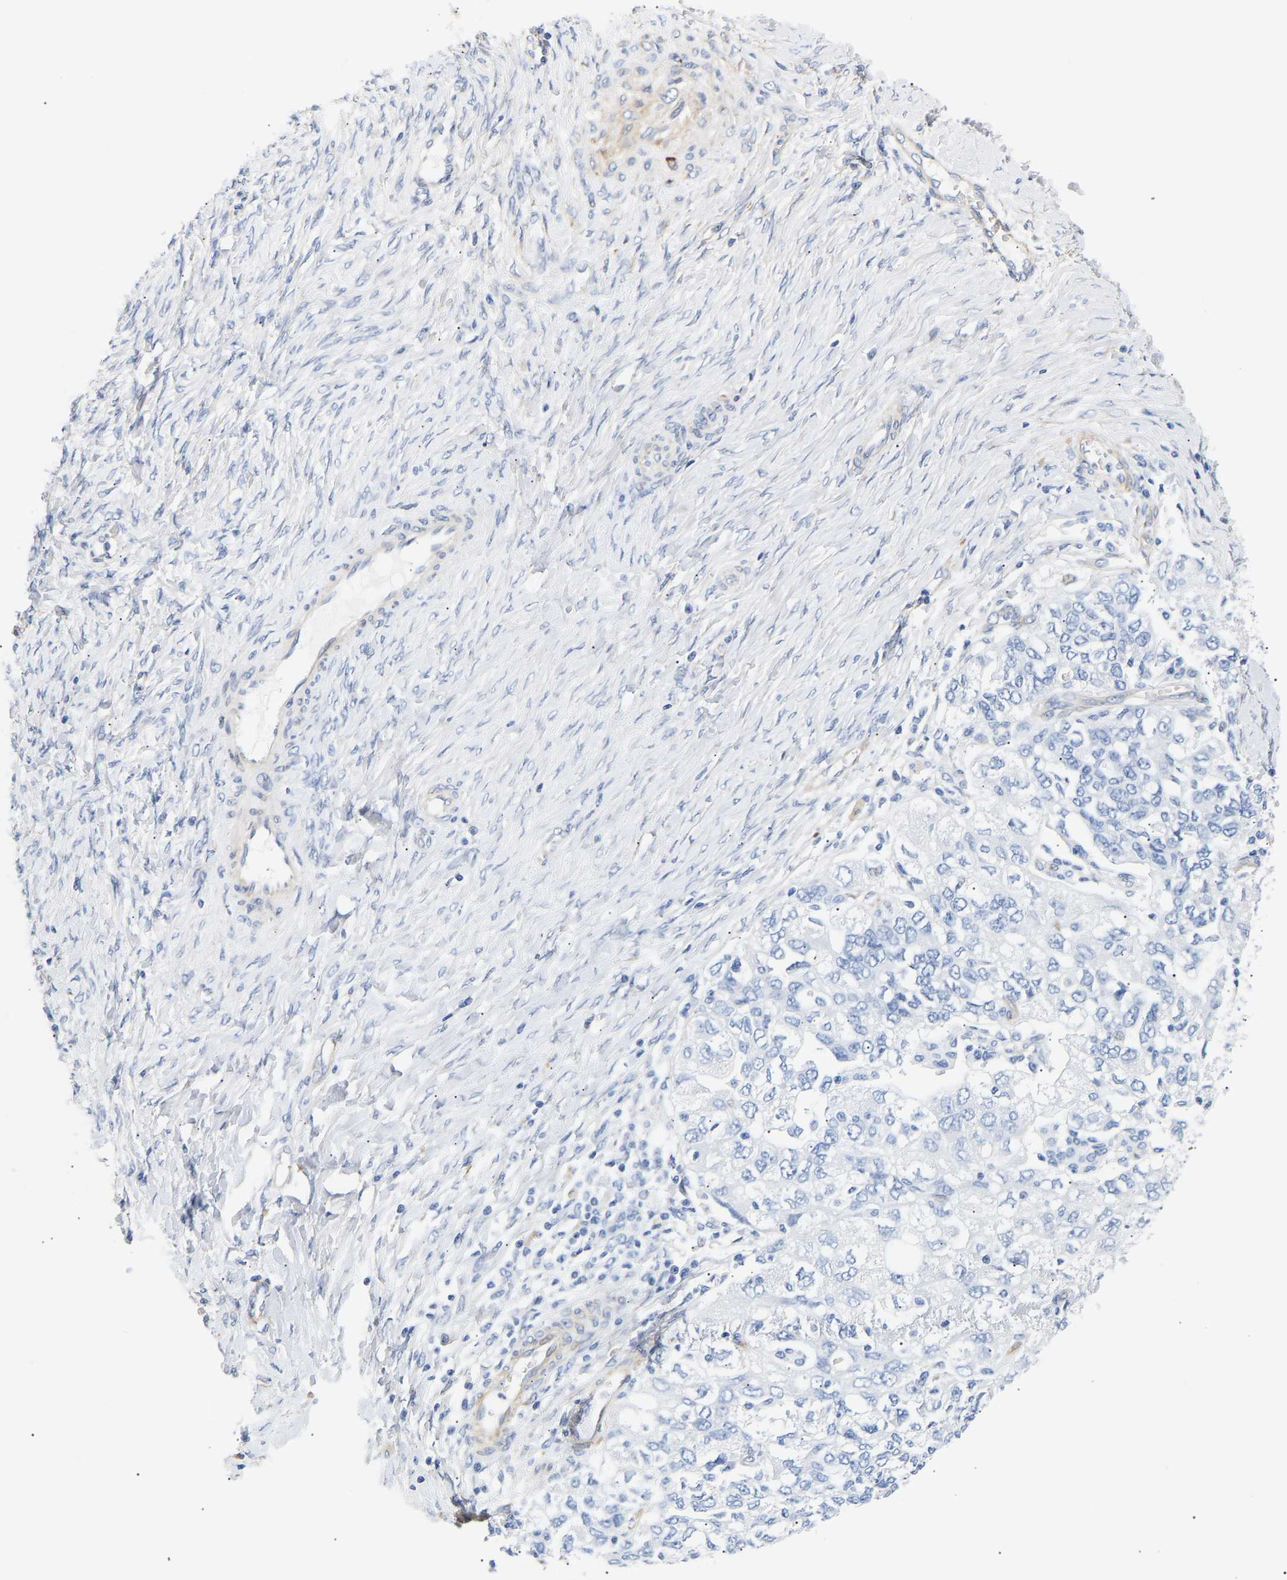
{"staining": {"intensity": "negative", "quantity": "none", "location": "none"}, "tissue": "ovarian cancer", "cell_type": "Tumor cells", "image_type": "cancer", "snomed": [{"axis": "morphology", "description": "Carcinoma, NOS"}, {"axis": "morphology", "description": "Cystadenocarcinoma, serous, NOS"}, {"axis": "topography", "description": "Ovary"}], "caption": "This is an IHC histopathology image of serous cystadenocarcinoma (ovarian). There is no staining in tumor cells.", "gene": "IGFBP7", "patient": {"sex": "female", "age": 69}}